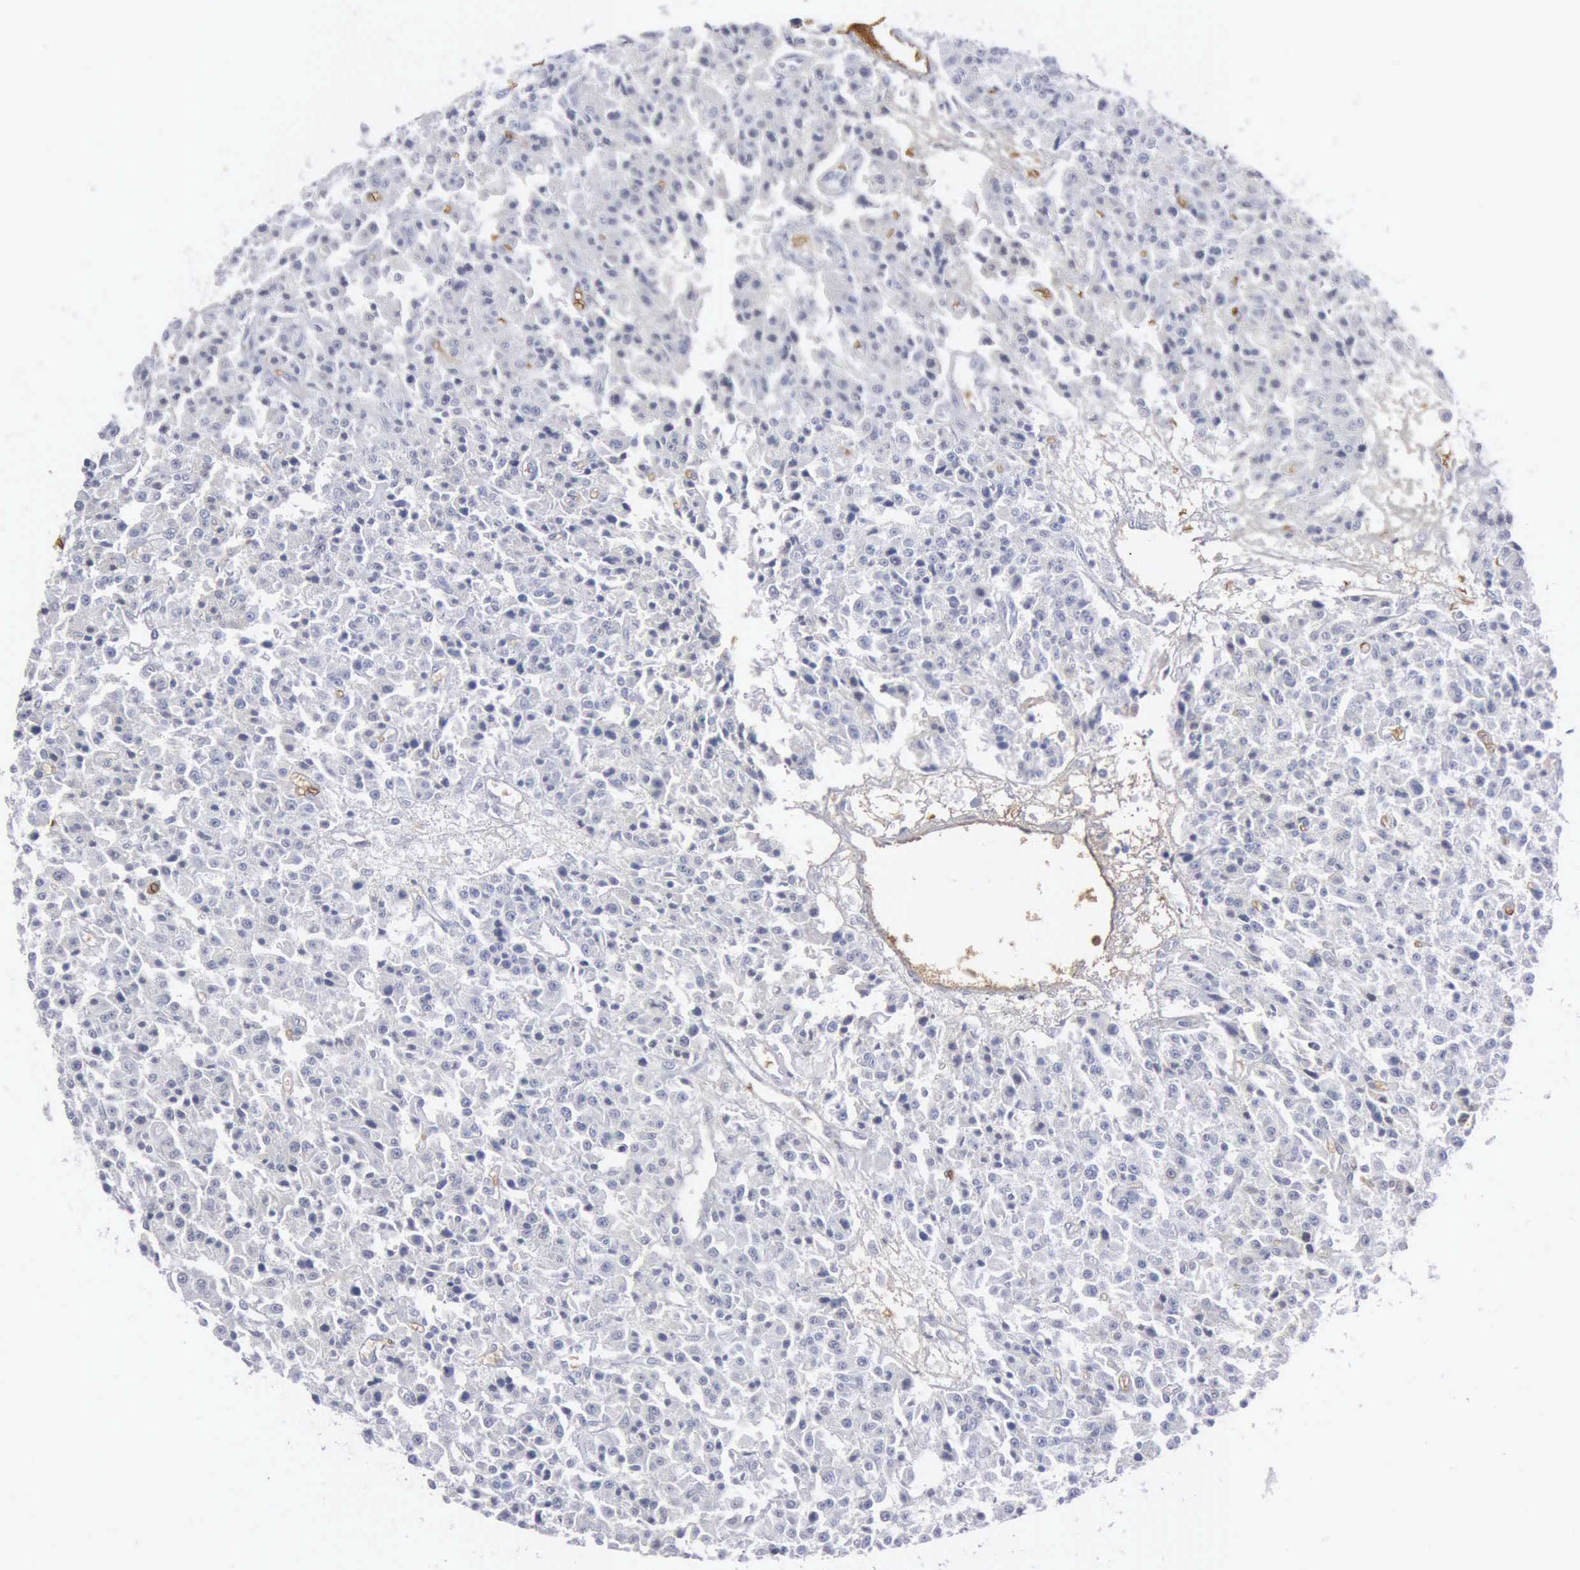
{"staining": {"intensity": "negative", "quantity": "none", "location": "none"}, "tissue": "carcinoid", "cell_type": "Tumor cells", "image_type": "cancer", "snomed": [{"axis": "morphology", "description": "Carcinoid, malignant, NOS"}, {"axis": "topography", "description": "Stomach"}], "caption": "Carcinoid stained for a protein using immunohistochemistry (IHC) displays no expression tumor cells.", "gene": "TGFB1", "patient": {"sex": "female", "age": 76}}